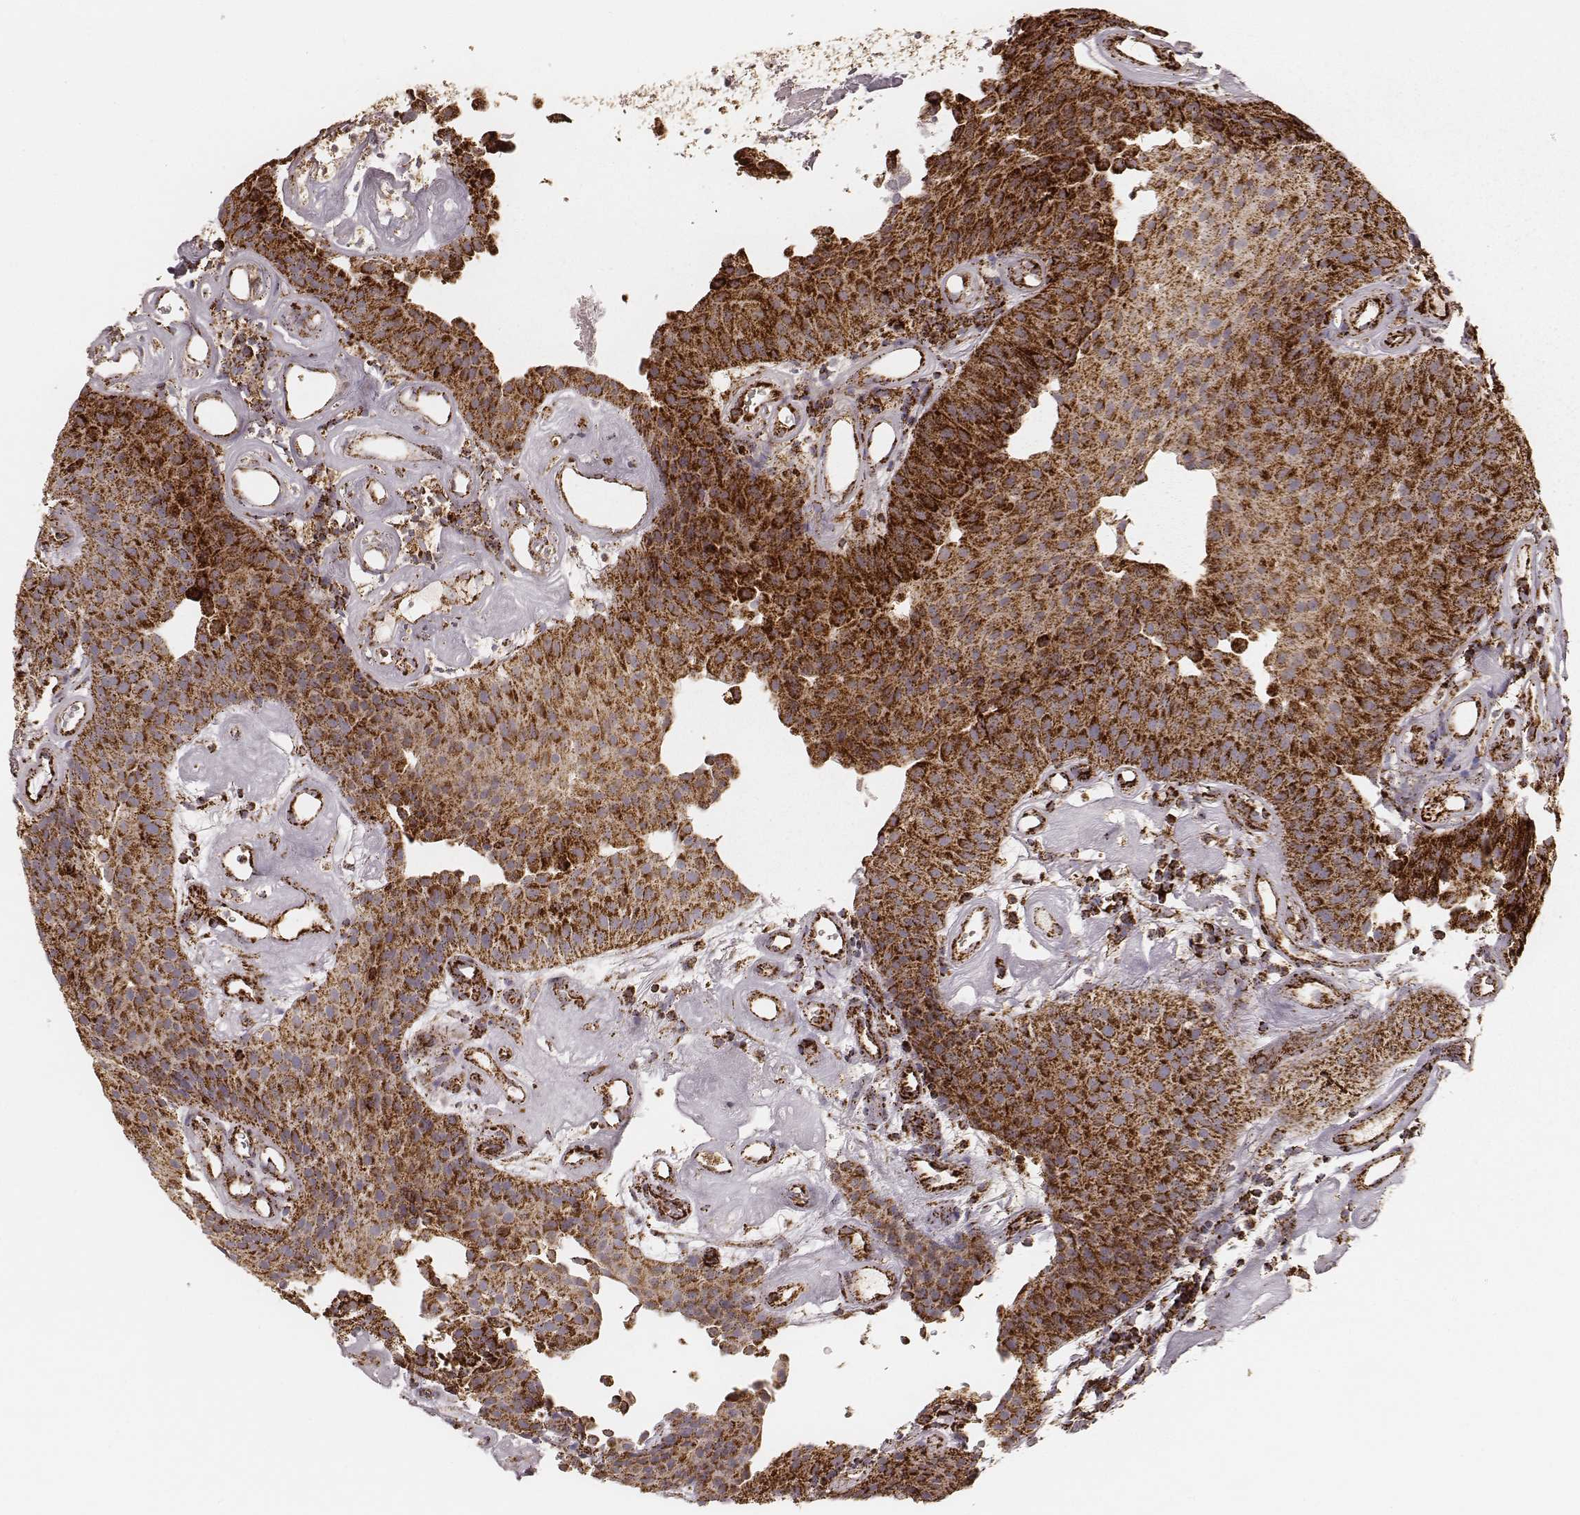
{"staining": {"intensity": "strong", "quantity": ">75%", "location": "cytoplasmic/membranous"}, "tissue": "urothelial cancer", "cell_type": "Tumor cells", "image_type": "cancer", "snomed": [{"axis": "morphology", "description": "Urothelial carcinoma, Low grade"}, {"axis": "topography", "description": "Urinary bladder"}], "caption": "Urothelial cancer stained for a protein (brown) shows strong cytoplasmic/membranous positive staining in approximately >75% of tumor cells.", "gene": "CS", "patient": {"sex": "female", "age": 87}}